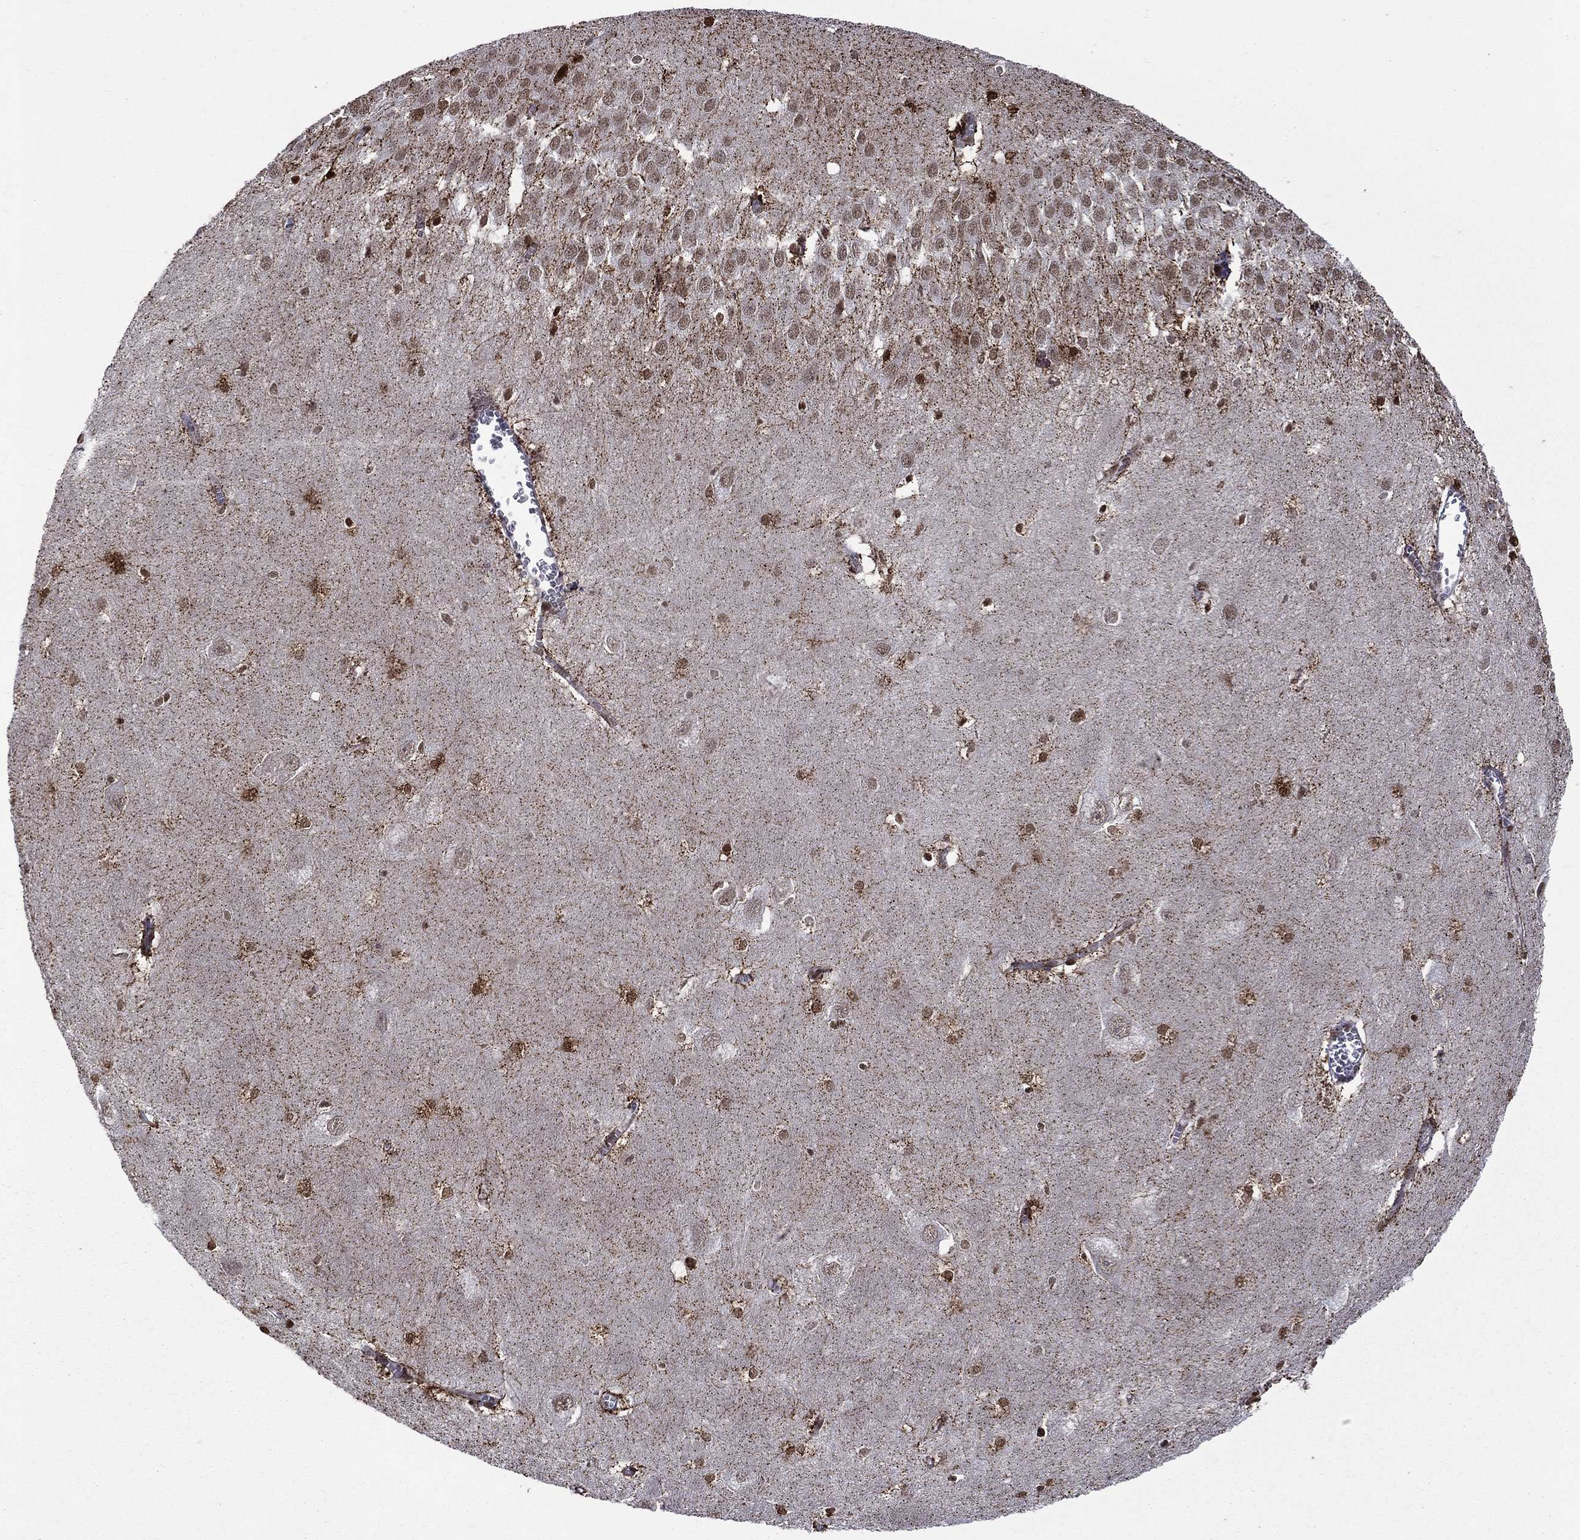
{"staining": {"intensity": "strong", "quantity": "25%-75%", "location": "cytoplasmic/membranous,nuclear"}, "tissue": "hippocampus", "cell_type": "Glial cells", "image_type": "normal", "snomed": [{"axis": "morphology", "description": "Normal tissue, NOS"}, {"axis": "topography", "description": "Hippocampus"}], "caption": "Brown immunohistochemical staining in unremarkable human hippocampus shows strong cytoplasmic/membranous,nuclear expression in about 25%-75% of glial cells. (Stains: DAB (3,3'-diaminobenzidine) in brown, nuclei in blue, Microscopy: brightfield microscopy at high magnification).", "gene": "C5orf24", "patient": {"sex": "female", "age": 64}}